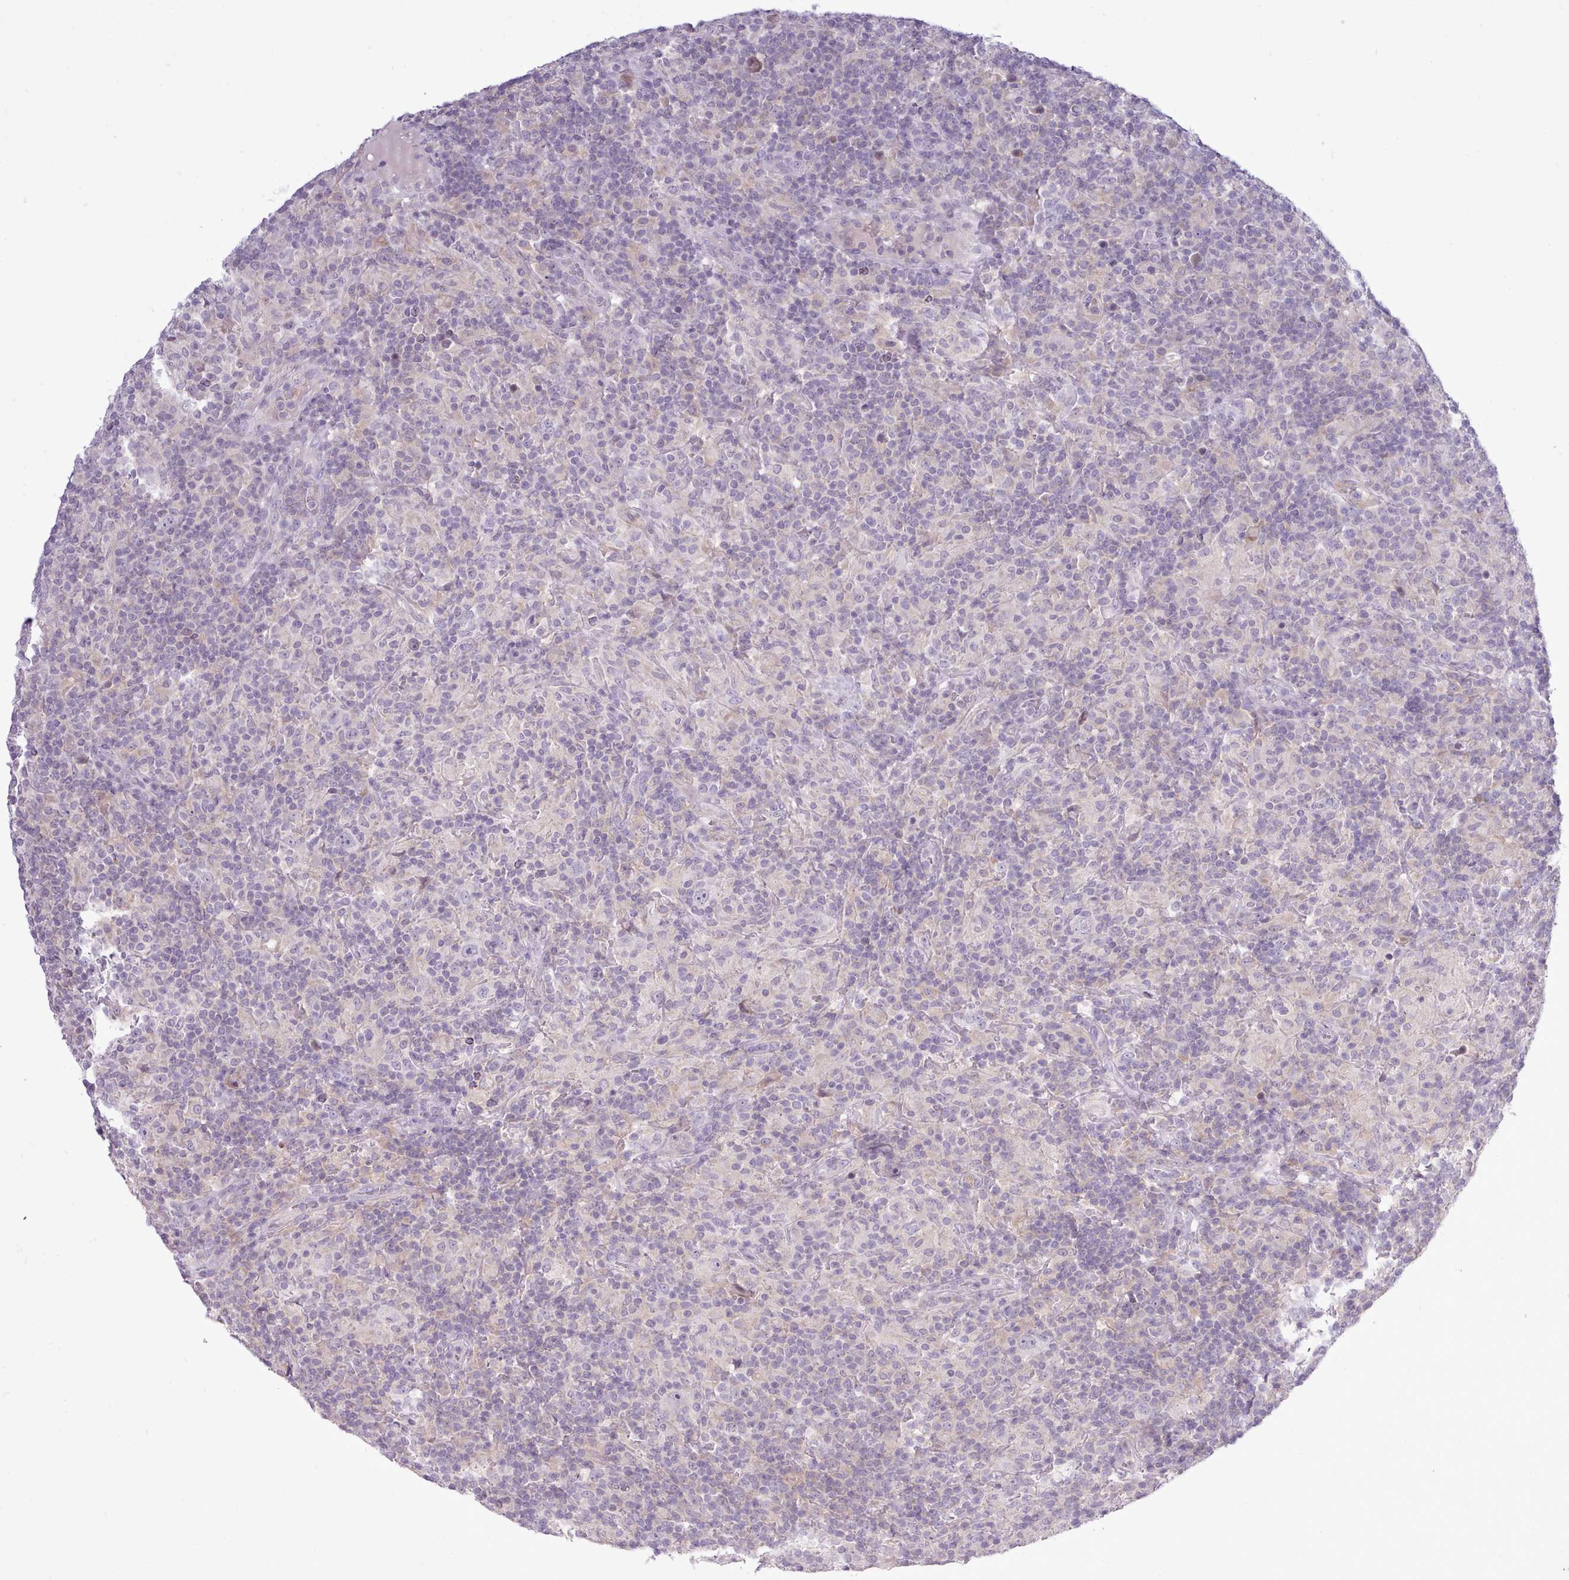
{"staining": {"intensity": "negative", "quantity": "none", "location": "none"}, "tissue": "lymphoma", "cell_type": "Tumor cells", "image_type": "cancer", "snomed": [{"axis": "morphology", "description": "Hodgkin's disease, NOS"}, {"axis": "topography", "description": "Lymph node"}], "caption": "Immunohistochemistry image of neoplastic tissue: human lymphoma stained with DAB demonstrates no significant protein expression in tumor cells.", "gene": "BDKRB2", "patient": {"sex": "male", "age": 70}}